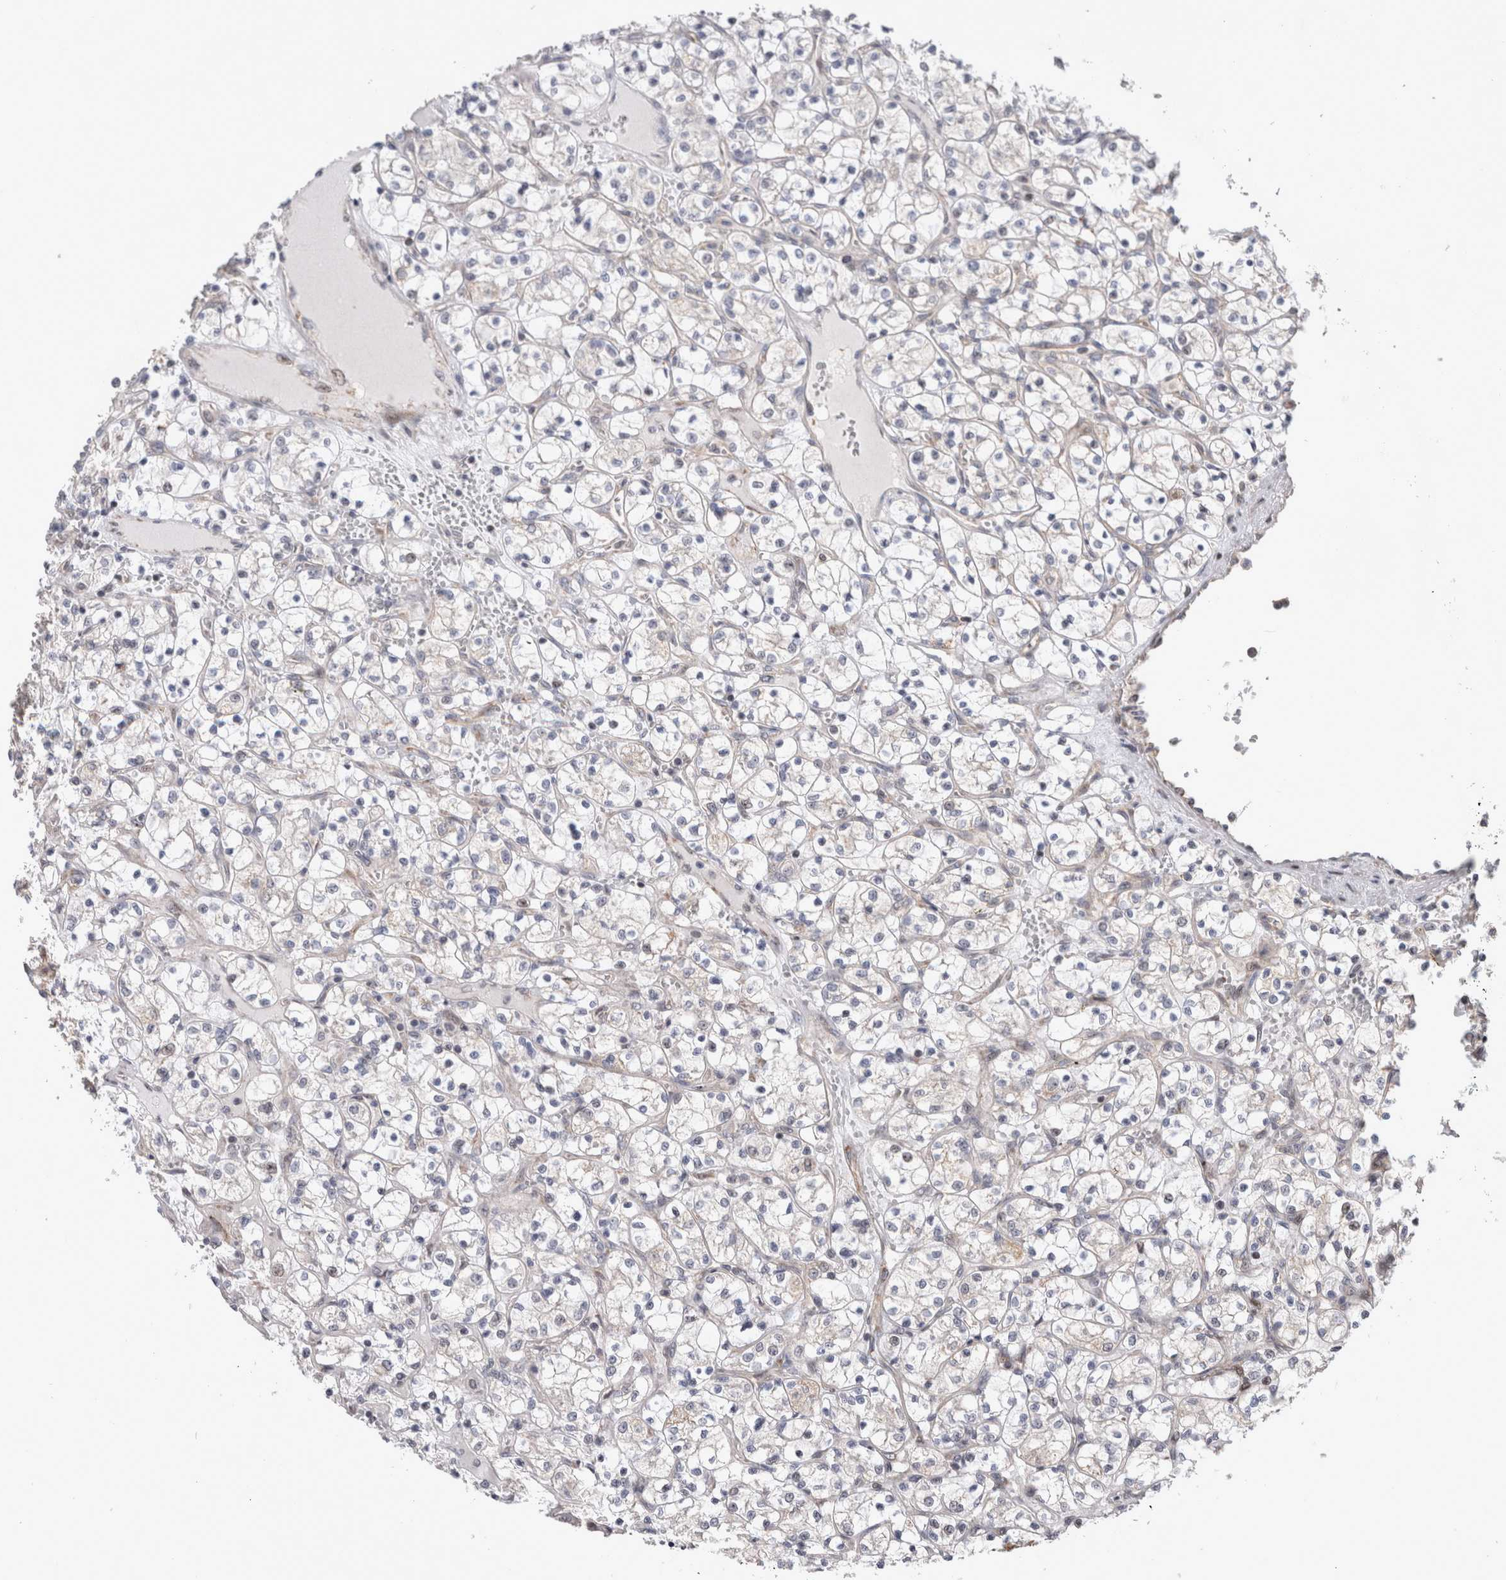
{"staining": {"intensity": "negative", "quantity": "none", "location": "none"}, "tissue": "renal cancer", "cell_type": "Tumor cells", "image_type": "cancer", "snomed": [{"axis": "morphology", "description": "Adenocarcinoma, NOS"}, {"axis": "topography", "description": "Kidney"}], "caption": "Tumor cells show no significant staining in renal cancer (adenocarcinoma).", "gene": "MRPL37", "patient": {"sex": "female", "age": 69}}